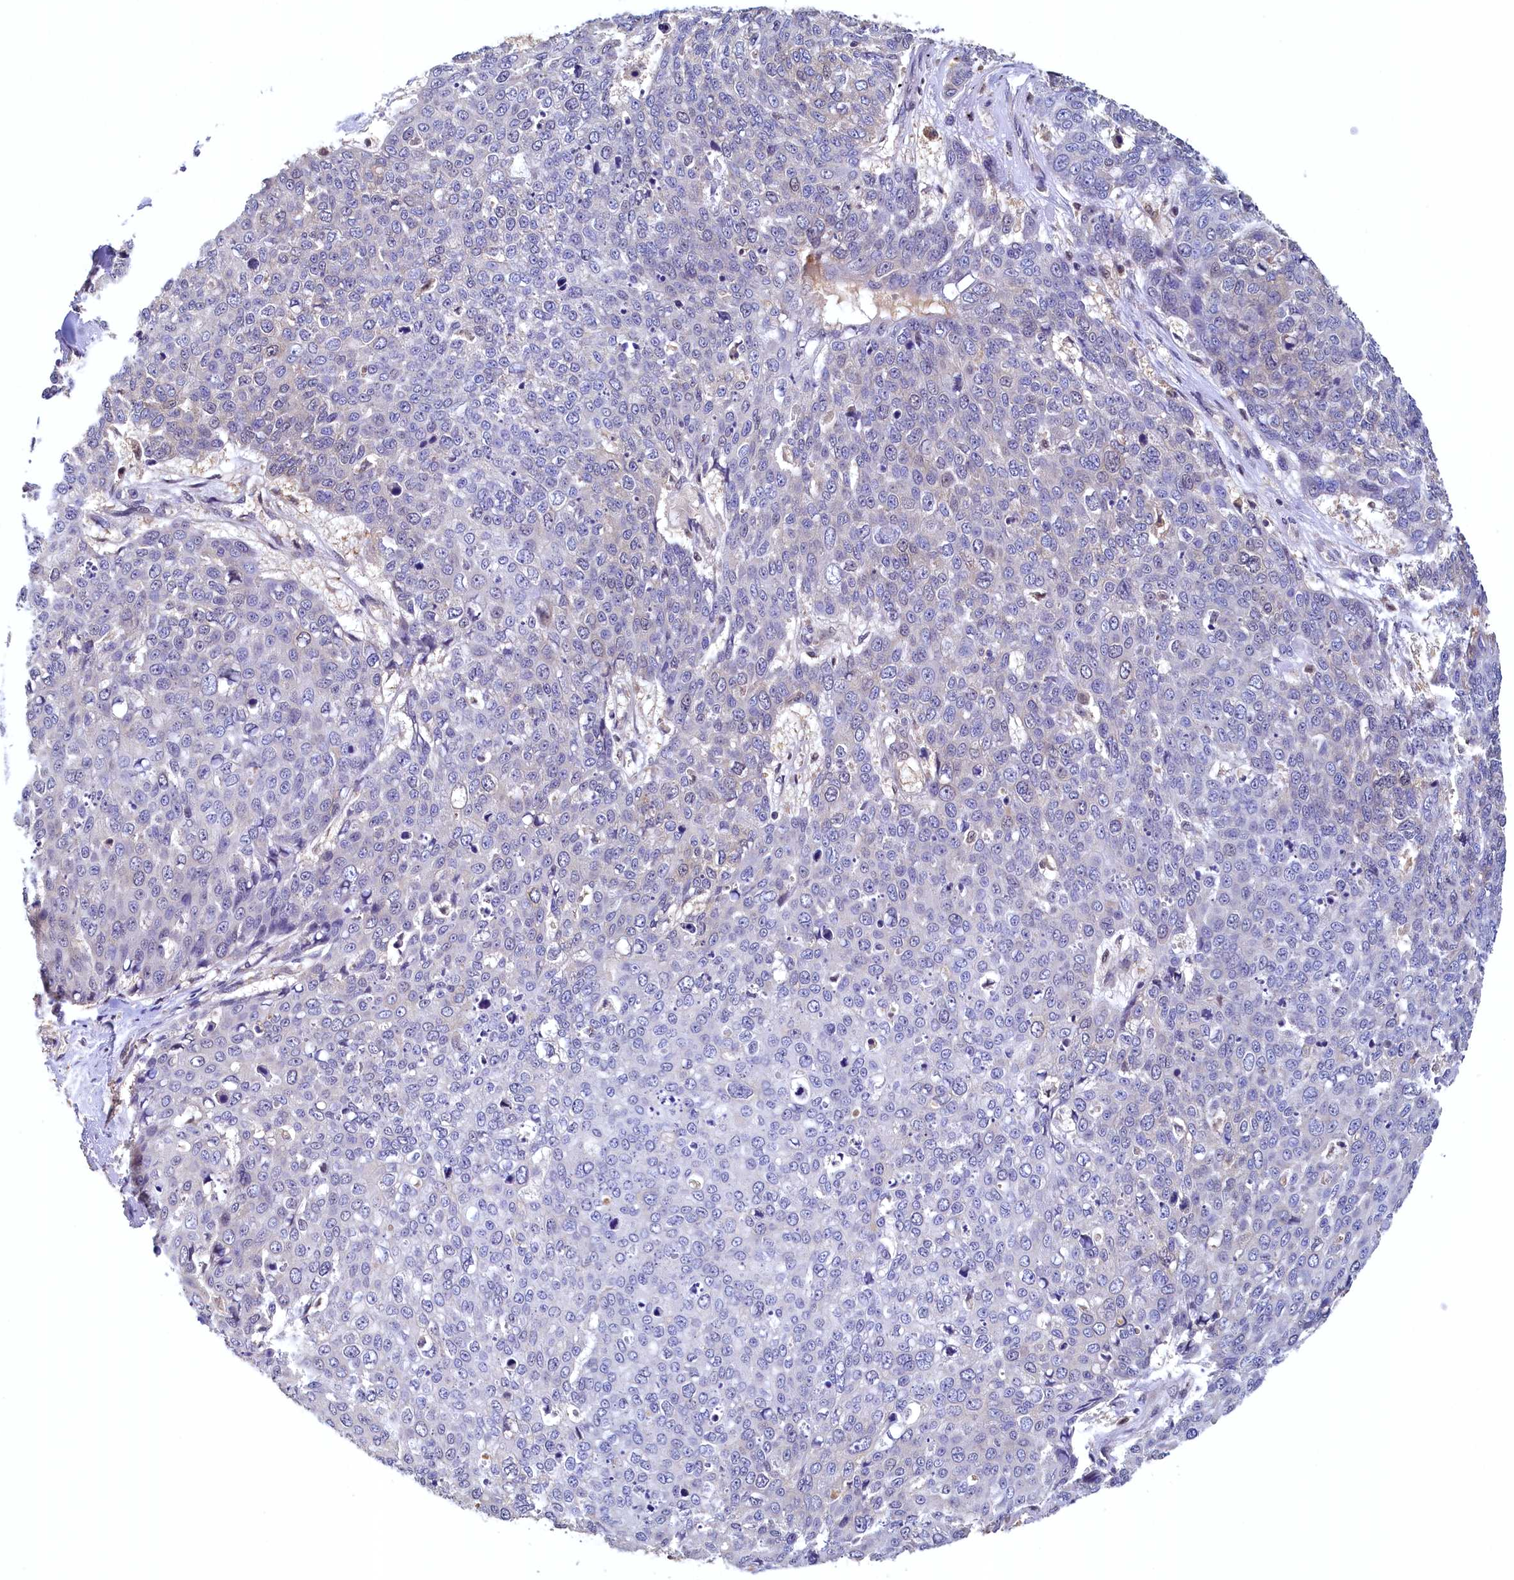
{"staining": {"intensity": "negative", "quantity": "none", "location": "none"}, "tissue": "skin cancer", "cell_type": "Tumor cells", "image_type": "cancer", "snomed": [{"axis": "morphology", "description": "Squamous cell carcinoma, NOS"}, {"axis": "topography", "description": "Skin"}], "caption": "A high-resolution micrograph shows immunohistochemistry staining of skin cancer (squamous cell carcinoma), which displays no significant staining in tumor cells.", "gene": "PAAF1", "patient": {"sex": "male", "age": 71}}